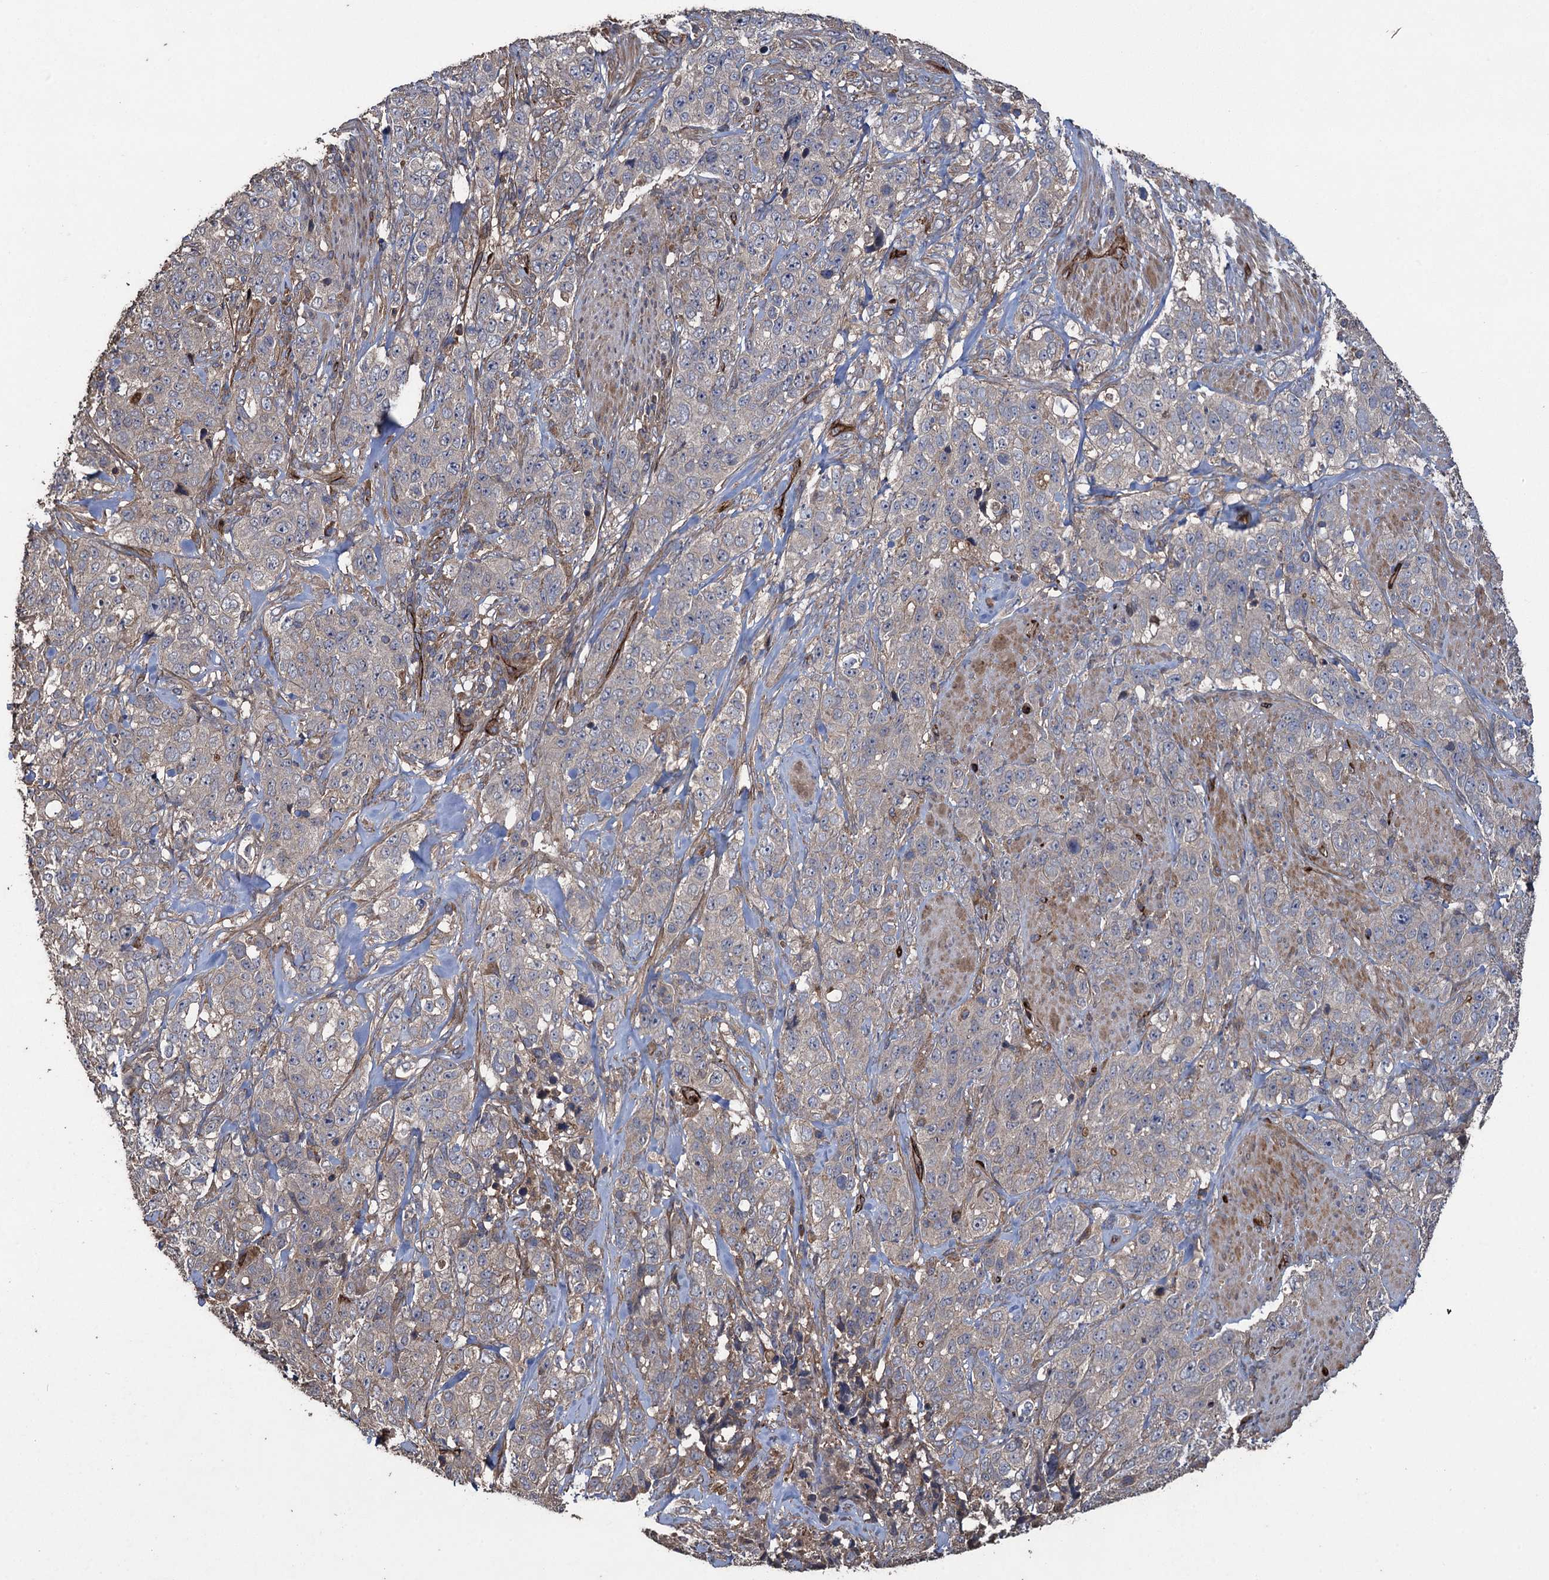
{"staining": {"intensity": "weak", "quantity": "<25%", "location": "cytoplasmic/membranous"}, "tissue": "stomach cancer", "cell_type": "Tumor cells", "image_type": "cancer", "snomed": [{"axis": "morphology", "description": "Adenocarcinoma, NOS"}, {"axis": "topography", "description": "Stomach"}], "caption": "This is an immunohistochemistry micrograph of stomach cancer. There is no positivity in tumor cells.", "gene": "TXNDC11", "patient": {"sex": "male", "age": 48}}